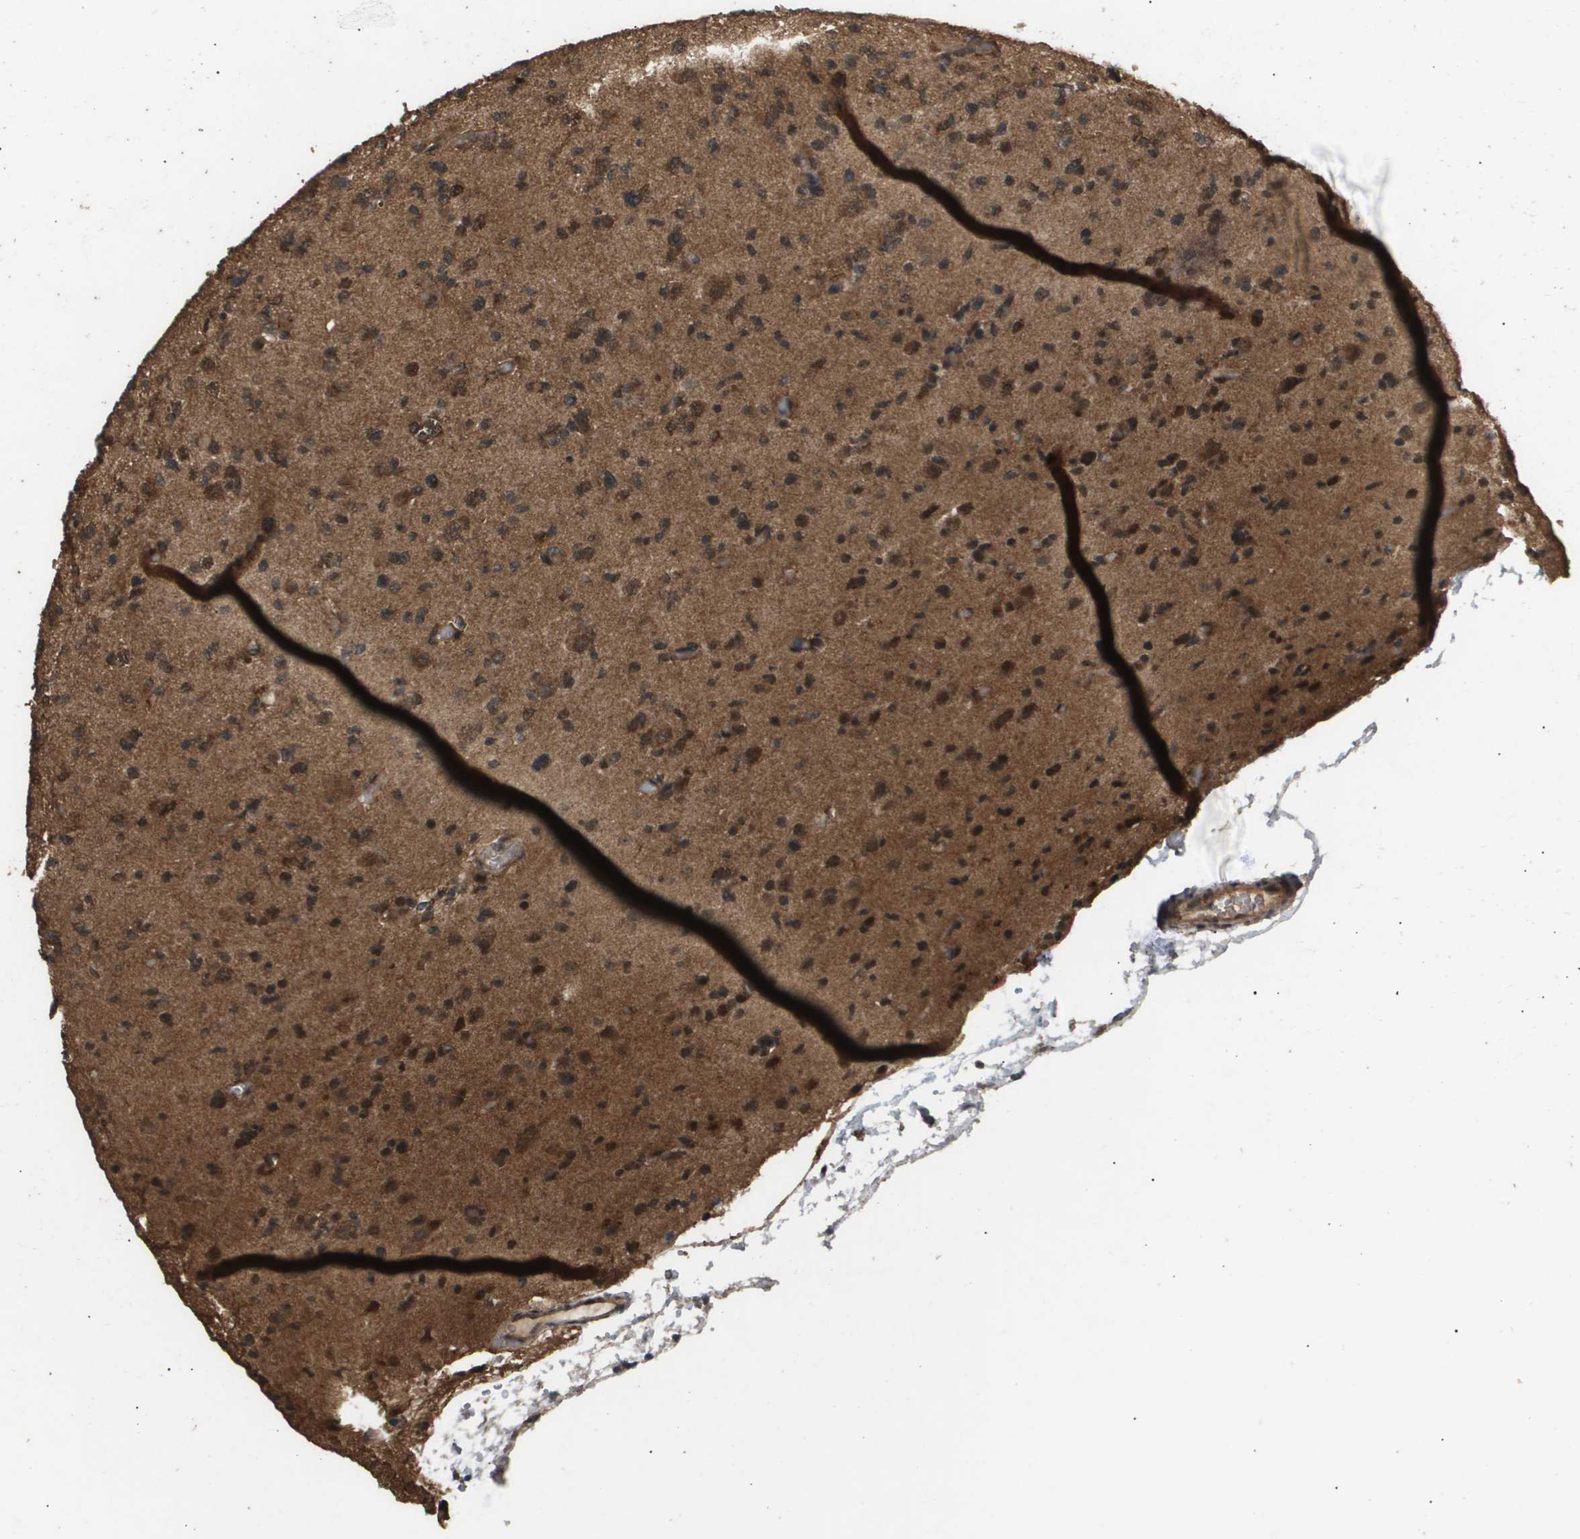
{"staining": {"intensity": "moderate", "quantity": ">75%", "location": "cytoplasmic/membranous,nuclear"}, "tissue": "glioma", "cell_type": "Tumor cells", "image_type": "cancer", "snomed": [{"axis": "morphology", "description": "Glioma, malignant, Low grade"}, {"axis": "topography", "description": "Brain"}], "caption": "A high-resolution image shows immunohistochemistry (IHC) staining of malignant low-grade glioma, which demonstrates moderate cytoplasmic/membranous and nuclear staining in about >75% of tumor cells.", "gene": "ING1", "patient": {"sex": "female", "age": 22}}